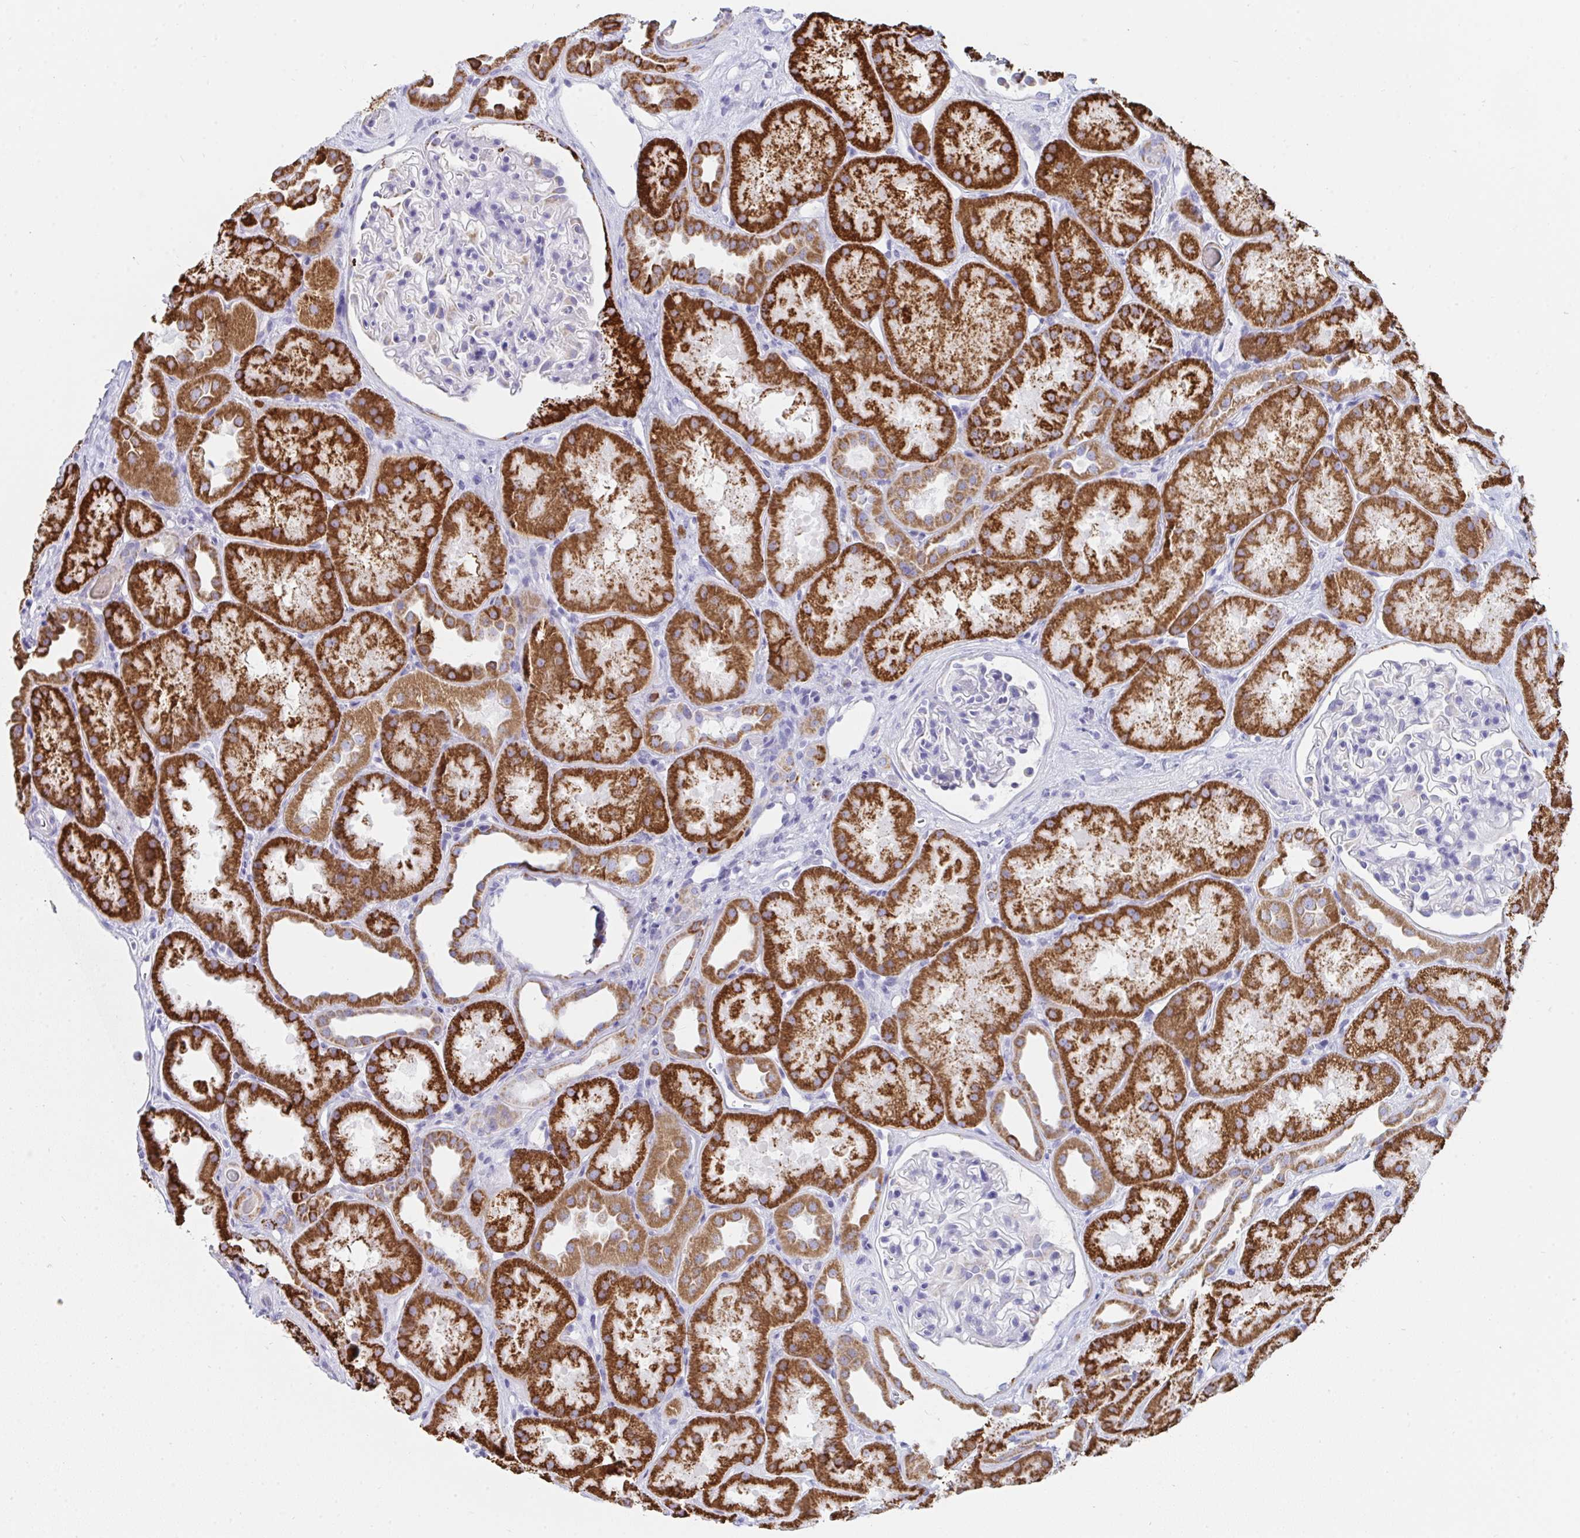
{"staining": {"intensity": "negative", "quantity": "none", "location": "none"}, "tissue": "kidney", "cell_type": "Cells in glomeruli", "image_type": "normal", "snomed": [{"axis": "morphology", "description": "Normal tissue, NOS"}, {"axis": "topography", "description": "Kidney"}], "caption": "The image demonstrates no staining of cells in glomeruli in unremarkable kidney.", "gene": "AIFM1", "patient": {"sex": "male", "age": 61}}